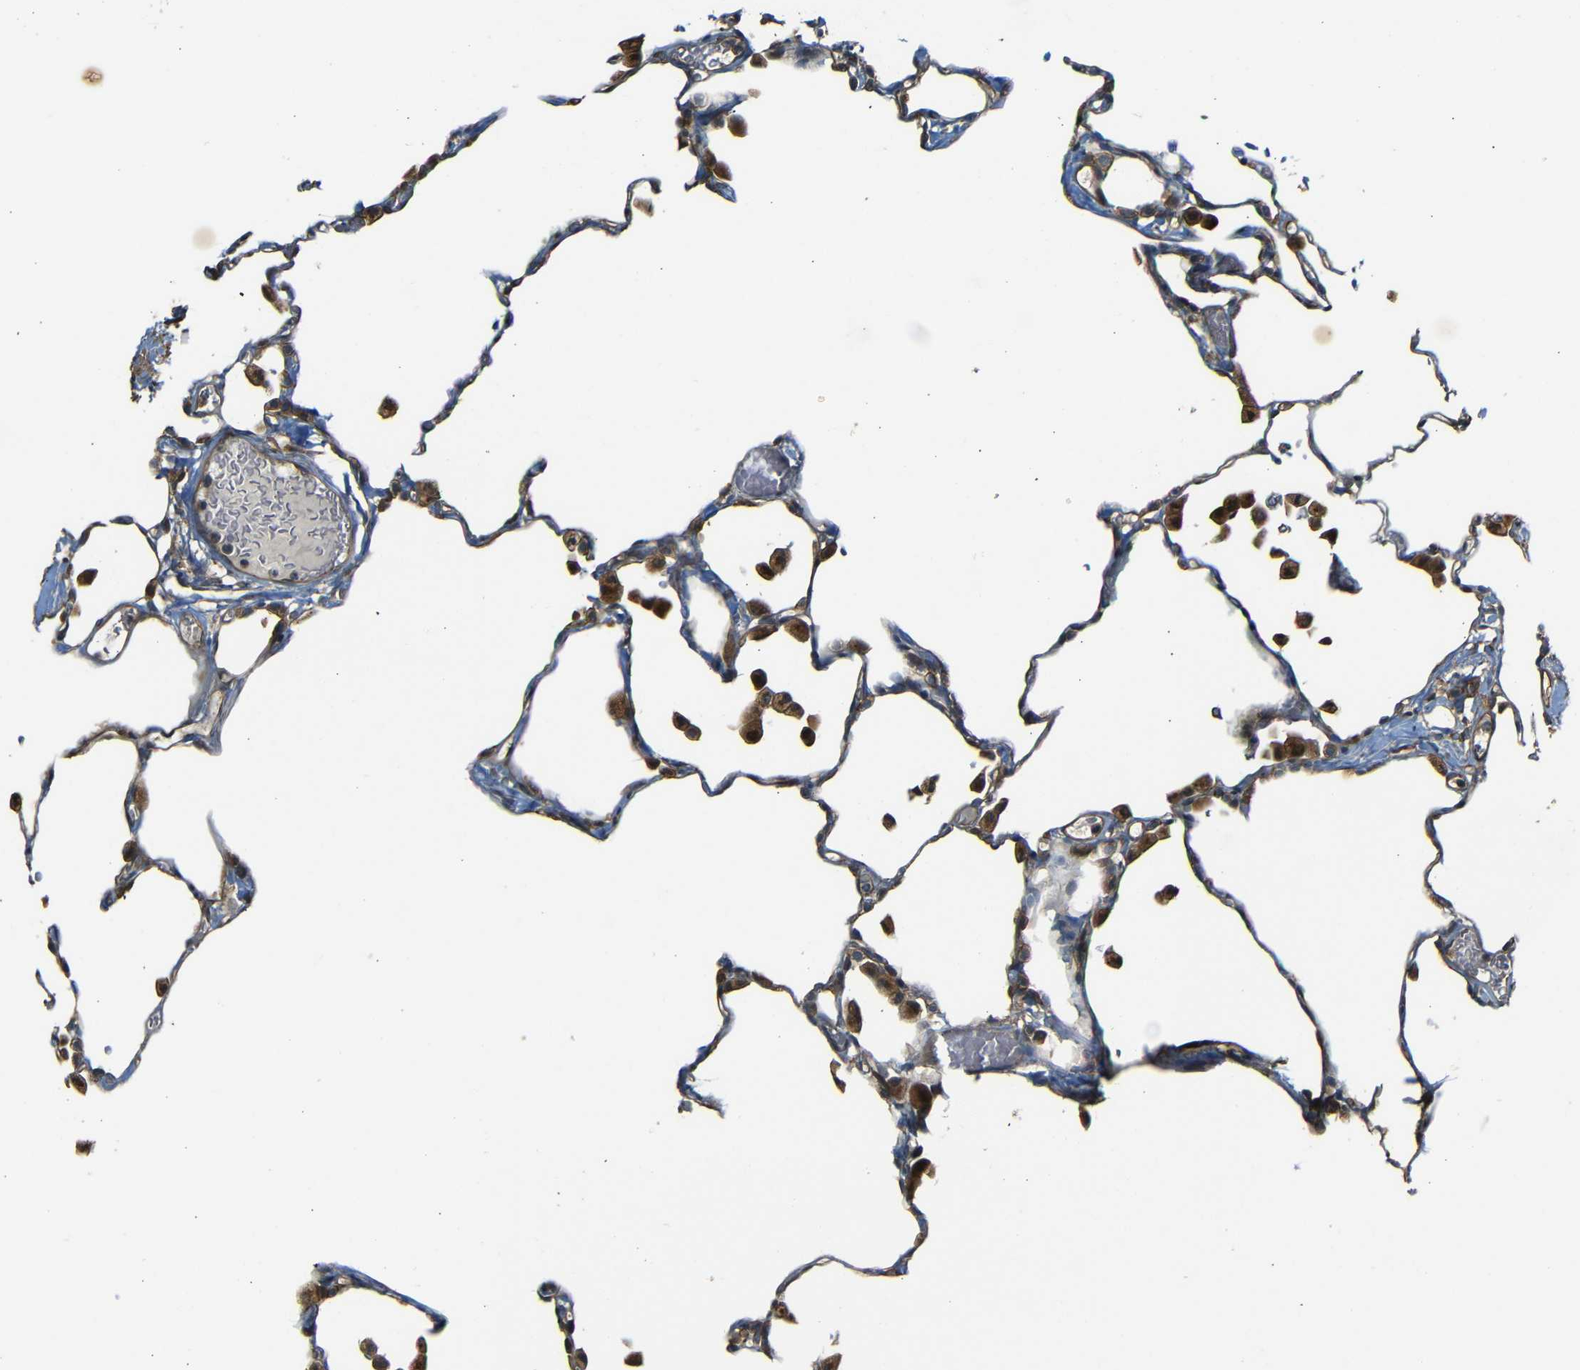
{"staining": {"intensity": "moderate", "quantity": "25%-75%", "location": "cytoplasmic/membranous"}, "tissue": "lung", "cell_type": "Alveolar cells", "image_type": "normal", "snomed": [{"axis": "morphology", "description": "Normal tissue, NOS"}, {"axis": "topography", "description": "Lung"}], "caption": "Immunohistochemistry (IHC) micrograph of normal lung stained for a protein (brown), which exhibits medium levels of moderate cytoplasmic/membranous staining in about 25%-75% of alveolar cells.", "gene": "RELL1", "patient": {"sex": "female", "age": 49}}